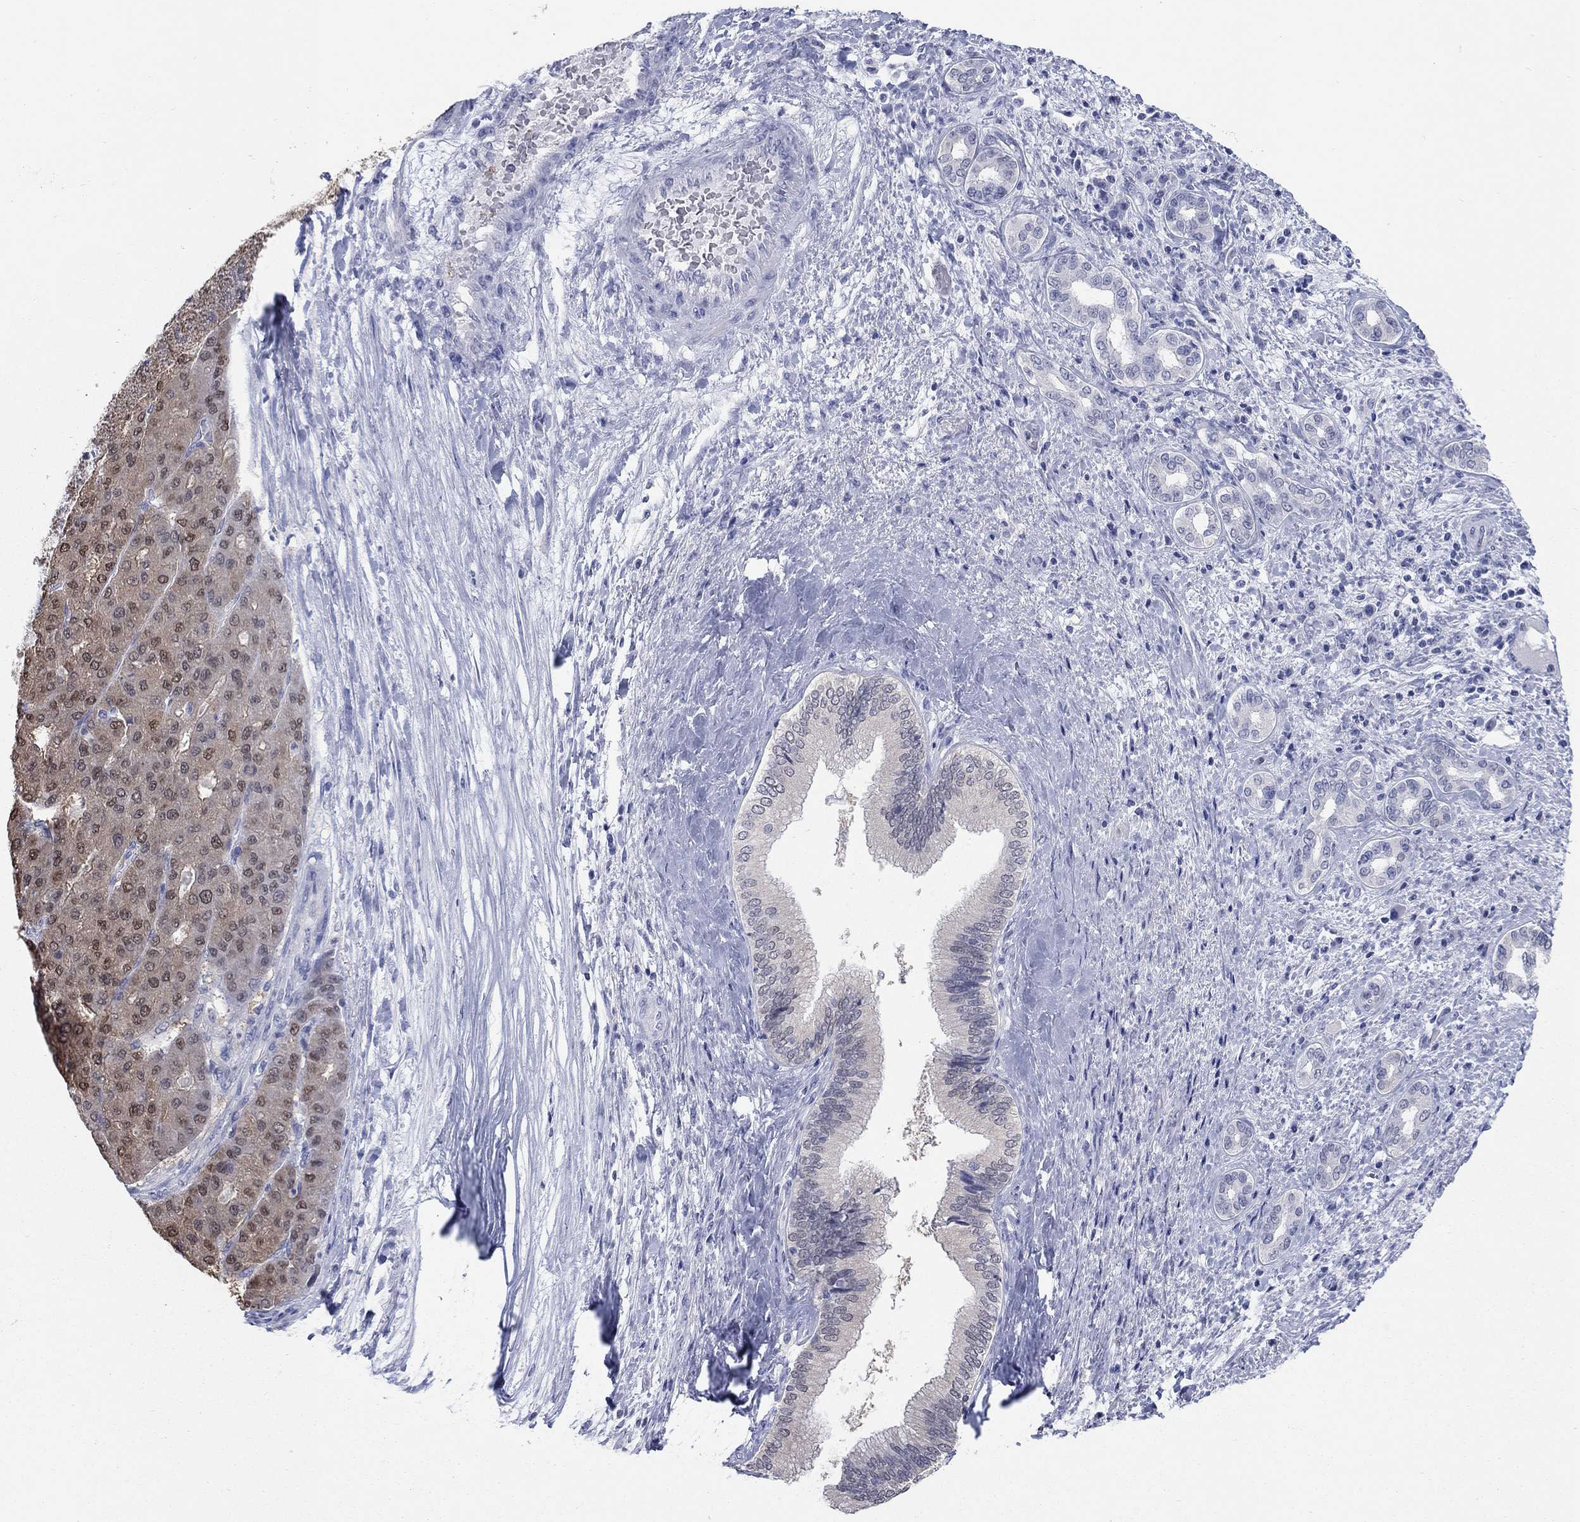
{"staining": {"intensity": "moderate", "quantity": "25%-75%", "location": "cytoplasmic/membranous,nuclear"}, "tissue": "liver cancer", "cell_type": "Tumor cells", "image_type": "cancer", "snomed": [{"axis": "morphology", "description": "Carcinoma, Hepatocellular, NOS"}, {"axis": "topography", "description": "Liver"}], "caption": "A histopathology image of human hepatocellular carcinoma (liver) stained for a protein demonstrates moderate cytoplasmic/membranous and nuclear brown staining in tumor cells.", "gene": "ATP6V1G2", "patient": {"sex": "male", "age": 65}}